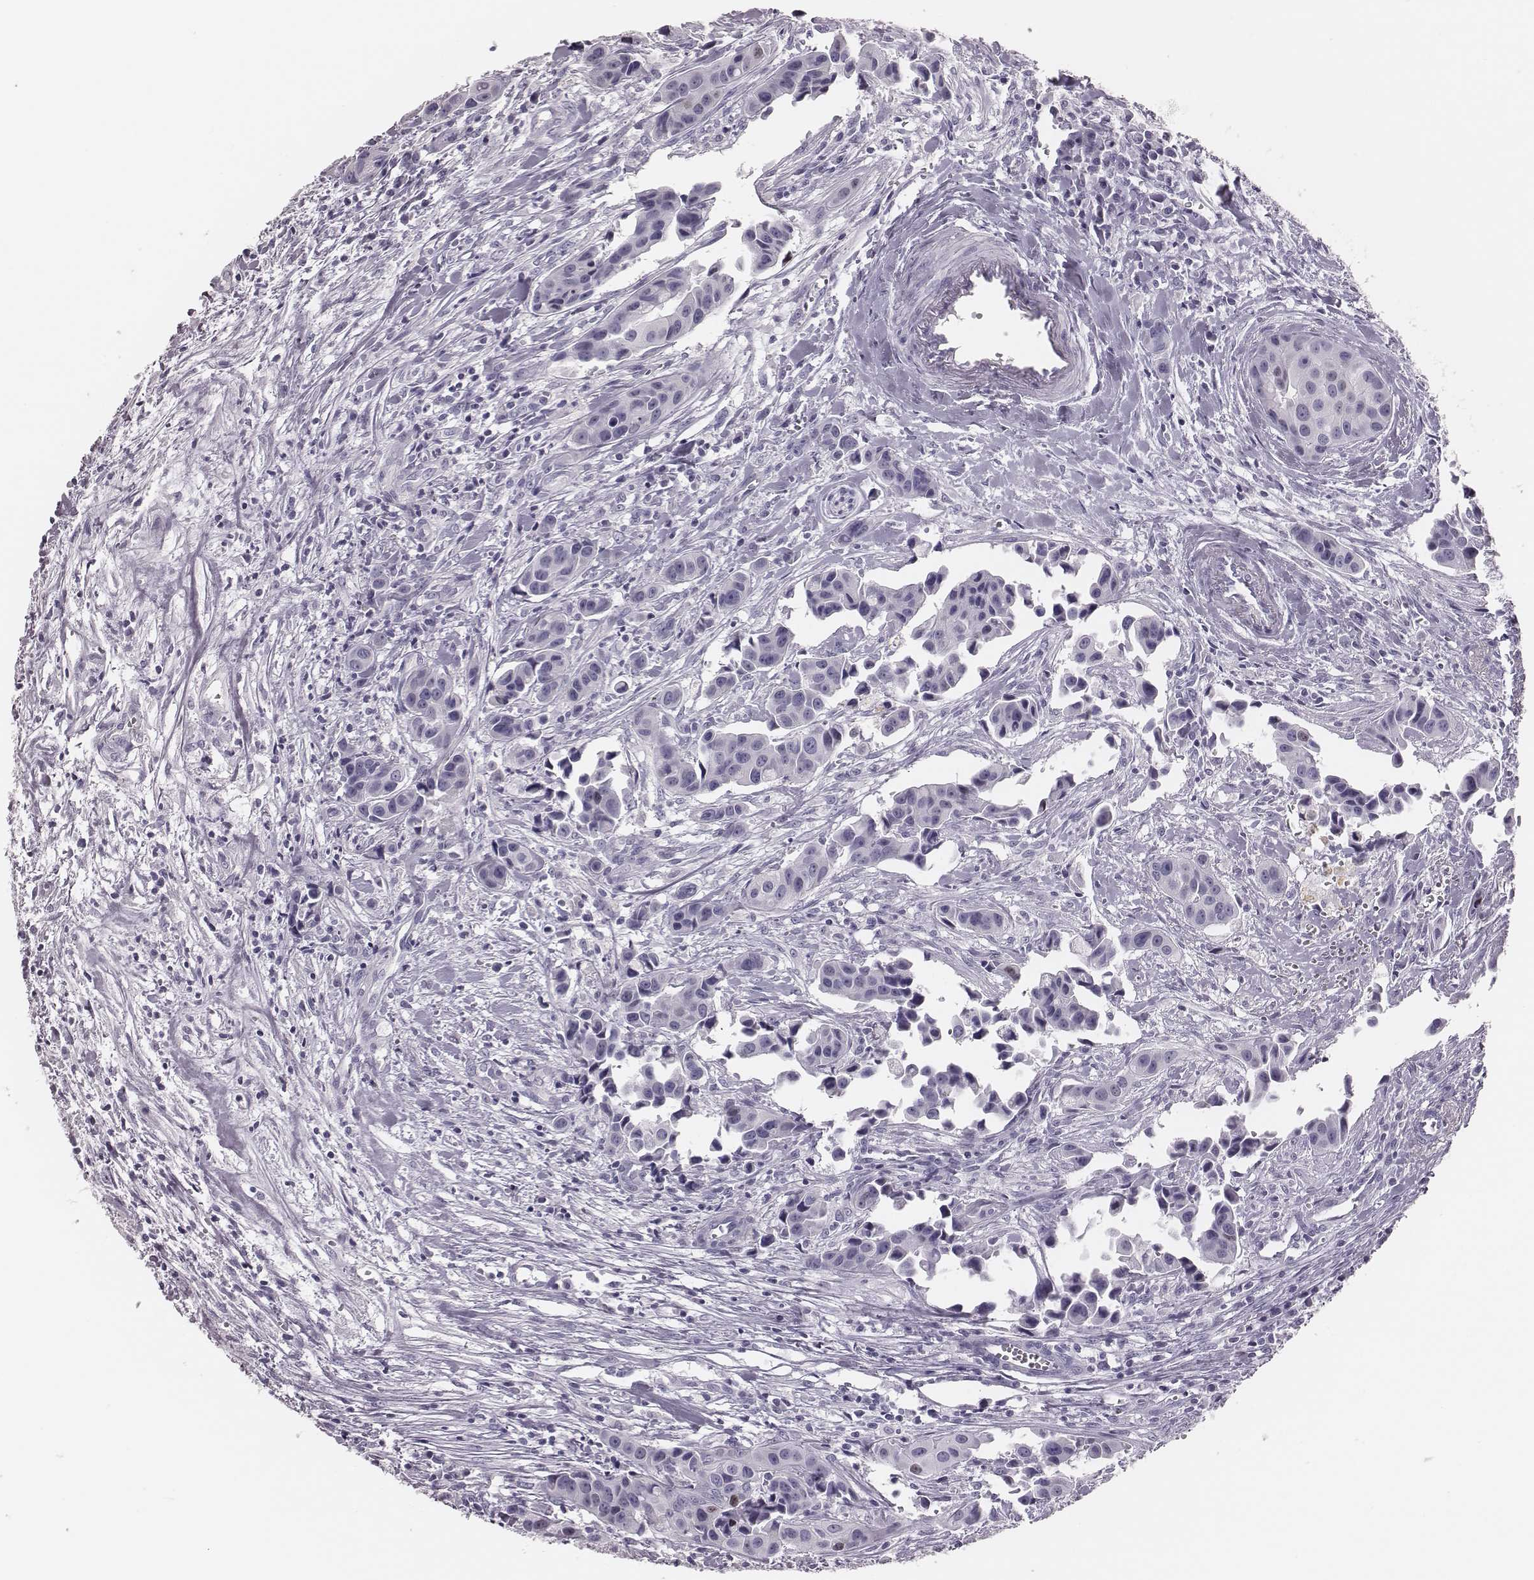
{"staining": {"intensity": "negative", "quantity": "none", "location": "none"}, "tissue": "head and neck cancer", "cell_type": "Tumor cells", "image_type": "cancer", "snomed": [{"axis": "morphology", "description": "Adenocarcinoma, NOS"}, {"axis": "topography", "description": "Head-Neck"}], "caption": "Immunohistochemical staining of head and neck cancer displays no significant expression in tumor cells.", "gene": "H1-6", "patient": {"sex": "male", "age": 76}}